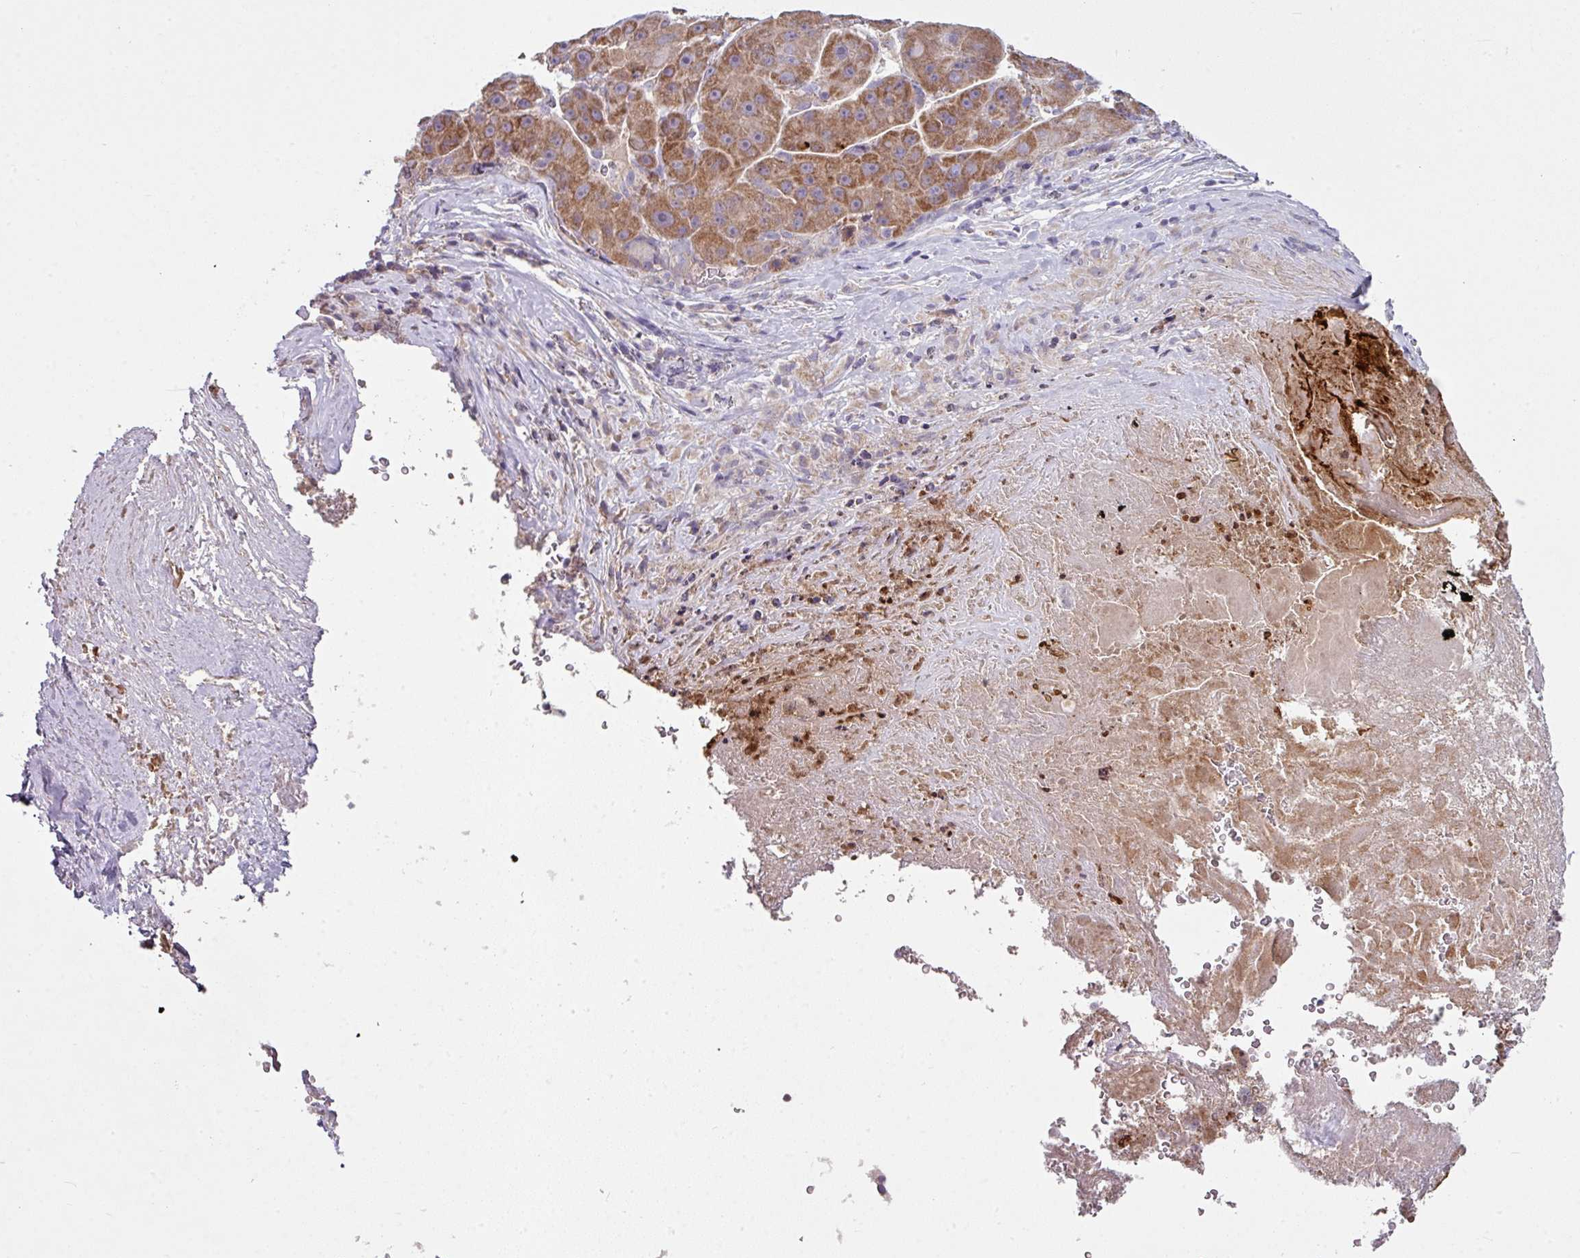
{"staining": {"intensity": "moderate", "quantity": ">75%", "location": "cytoplasmic/membranous"}, "tissue": "liver cancer", "cell_type": "Tumor cells", "image_type": "cancer", "snomed": [{"axis": "morphology", "description": "Carcinoma, Hepatocellular, NOS"}, {"axis": "topography", "description": "Liver"}], "caption": "A histopathology image of liver cancer (hepatocellular carcinoma) stained for a protein exhibits moderate cytoplasmic/membranous brown staining in tumor cells. (DAB IHC, brown staining for protein, blue staining for nuclei).", "gene": "LRRC9", "patient": {"sex": "male", "age": 76}}